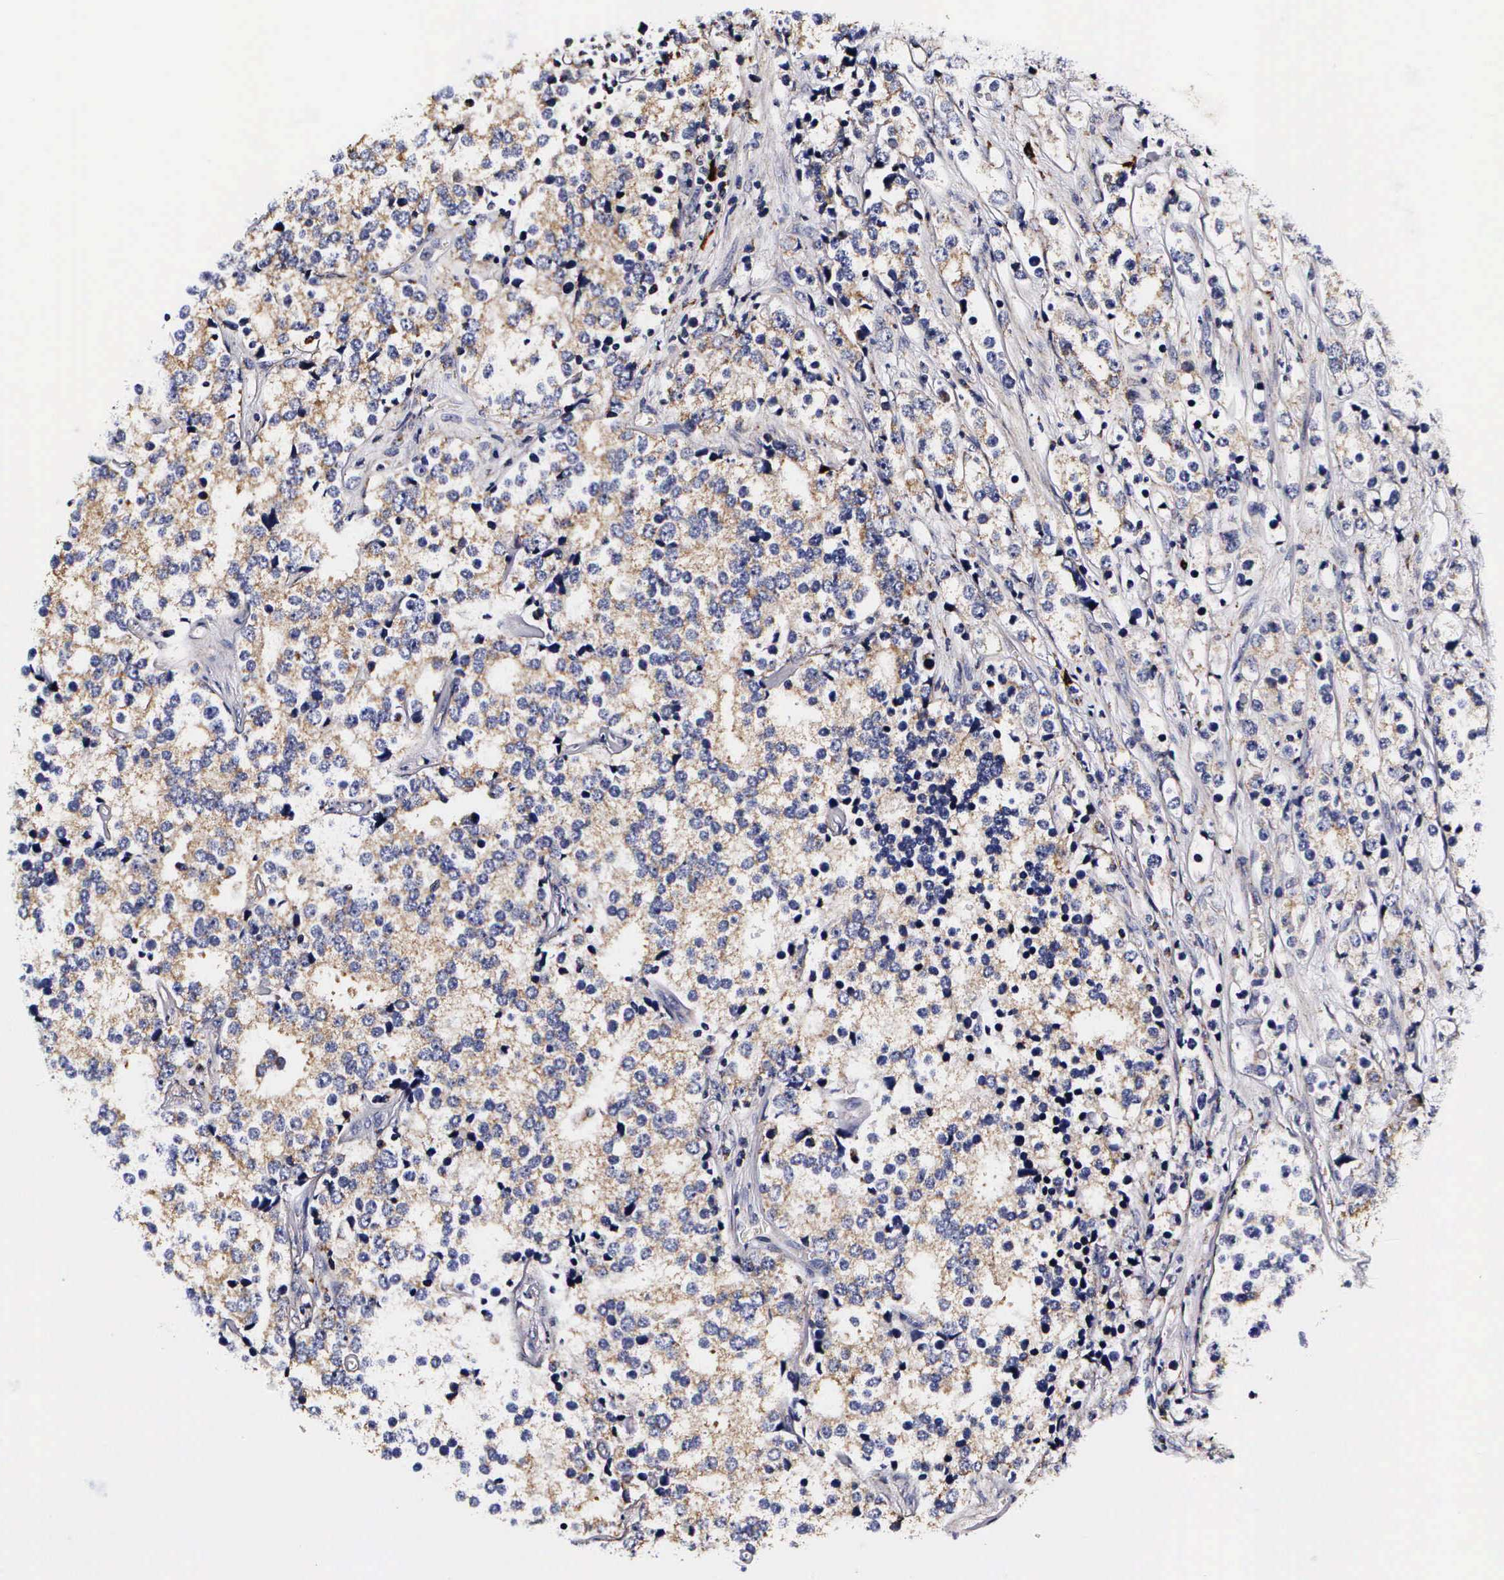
{"staining": {"intensity": "weak", "quantity": ">75%", "location": "cytoplasmic/membranous"}, "tissue": "prostate cancer", "cell_type": "Tumor cells", "image_type": "cancer", "snomed": [{"axis": "morphology", "description": "Adenocarcinoma, High grade"}, {"axis": "topography", "description": "Prostate"}], "caption": "Protein positivity by IHC exhibits weak cytoplasmic/membranous staining in about >75% of tumor cells in high-grade adenocarcinoma (prostate).", "gene": "PSMA3", "patient": {"sex": "male", "age": 71}}